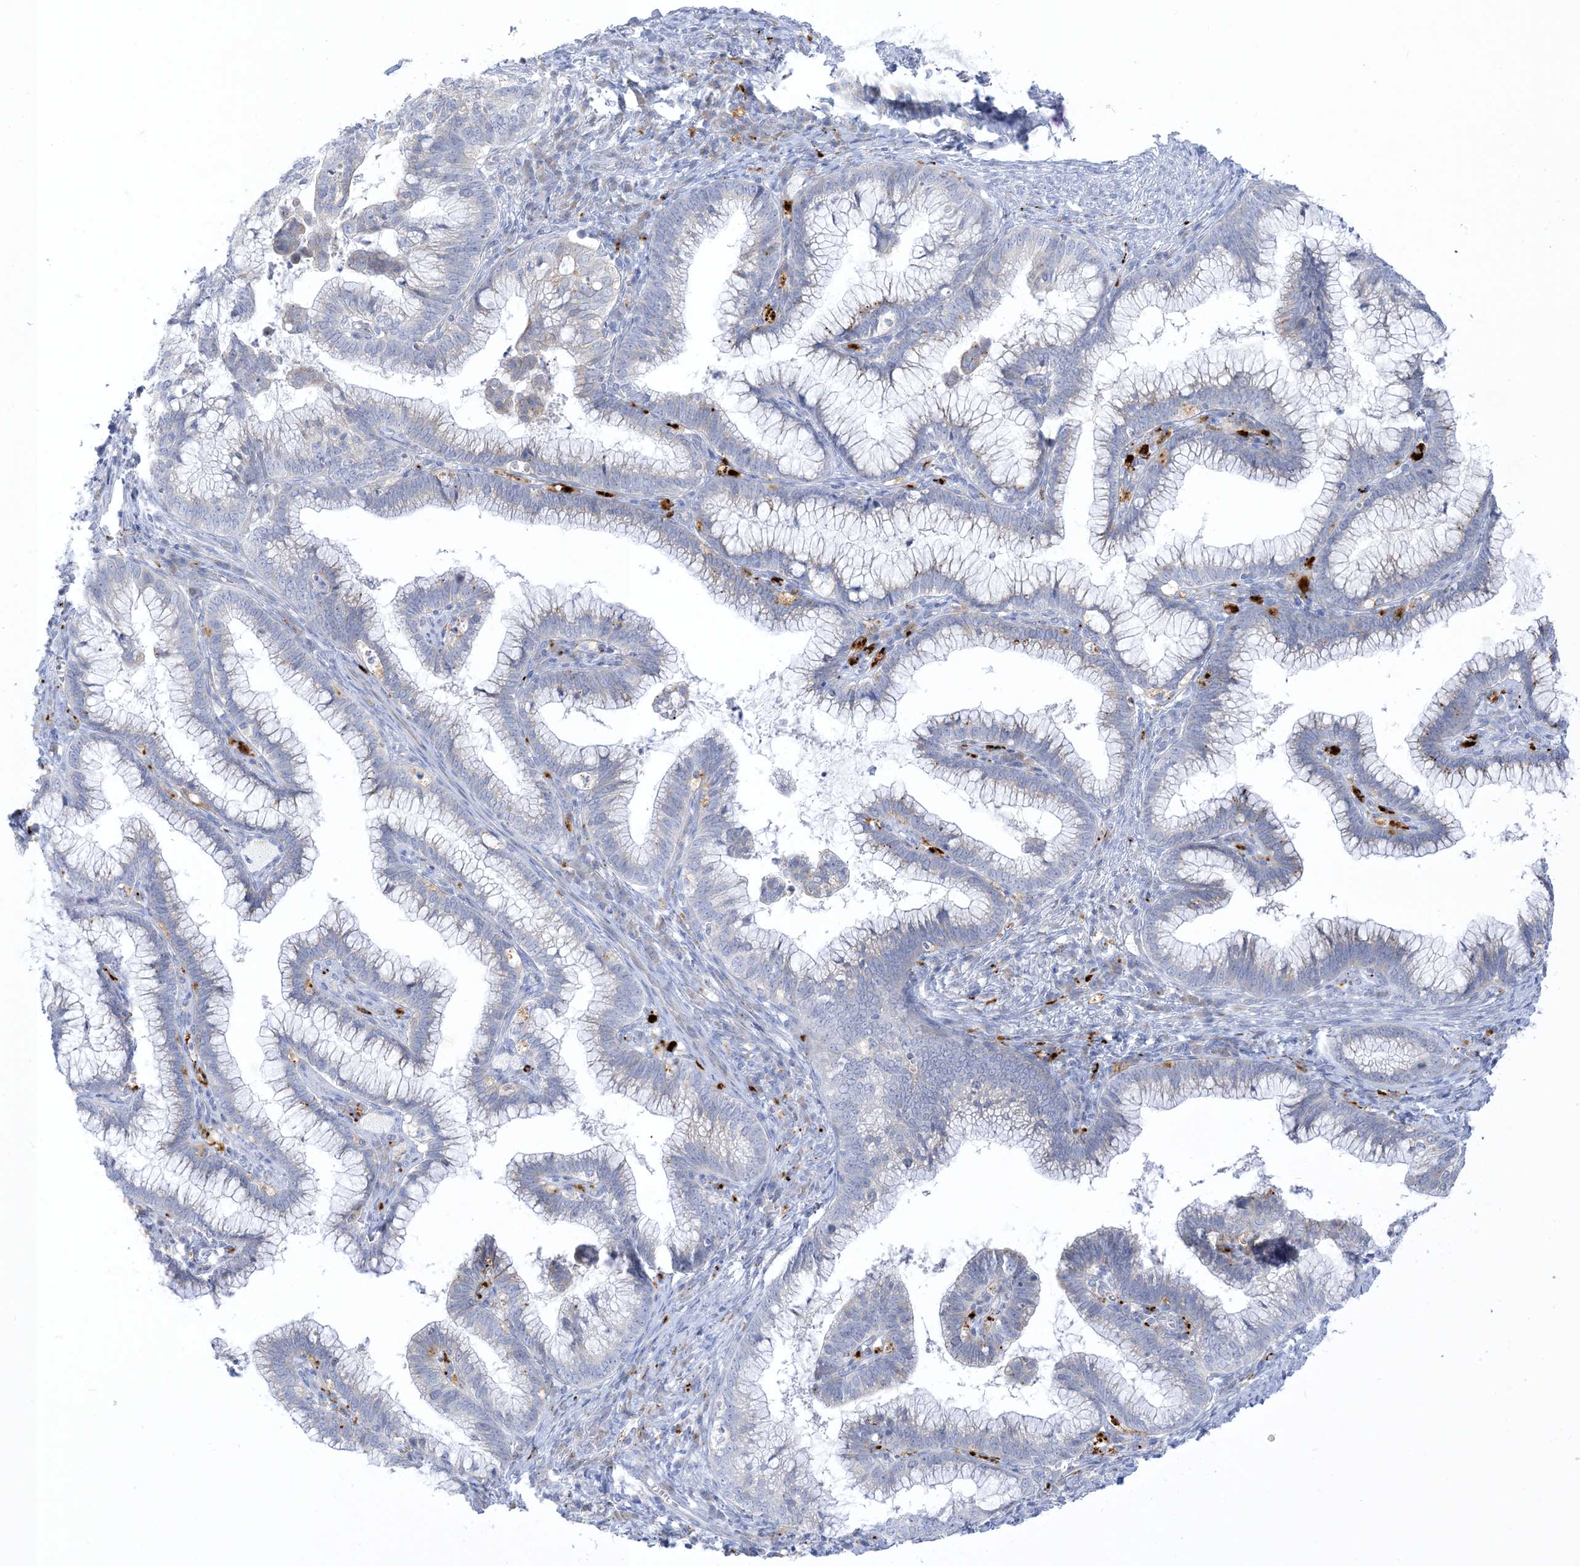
{"staining": {"intensity": "negative", "quantity": "none", "location": "none"}, "tissue": "cervical cancer", "cell_type": "Tumor cells", "image_type": "cancer", "snomed": [{"axis": "morphology", "description": "Adenocarcinoma, NOS"}, {"axis": "topography", "description": "Cervix"}], "caption": "This is an immunohistochemistry (IHC) micrograph of human cervical adenocarcinoma. There is no positivity in tumor cells.", "gene": "XIRP2", "patient": {"sex": "female", "age": 36}}